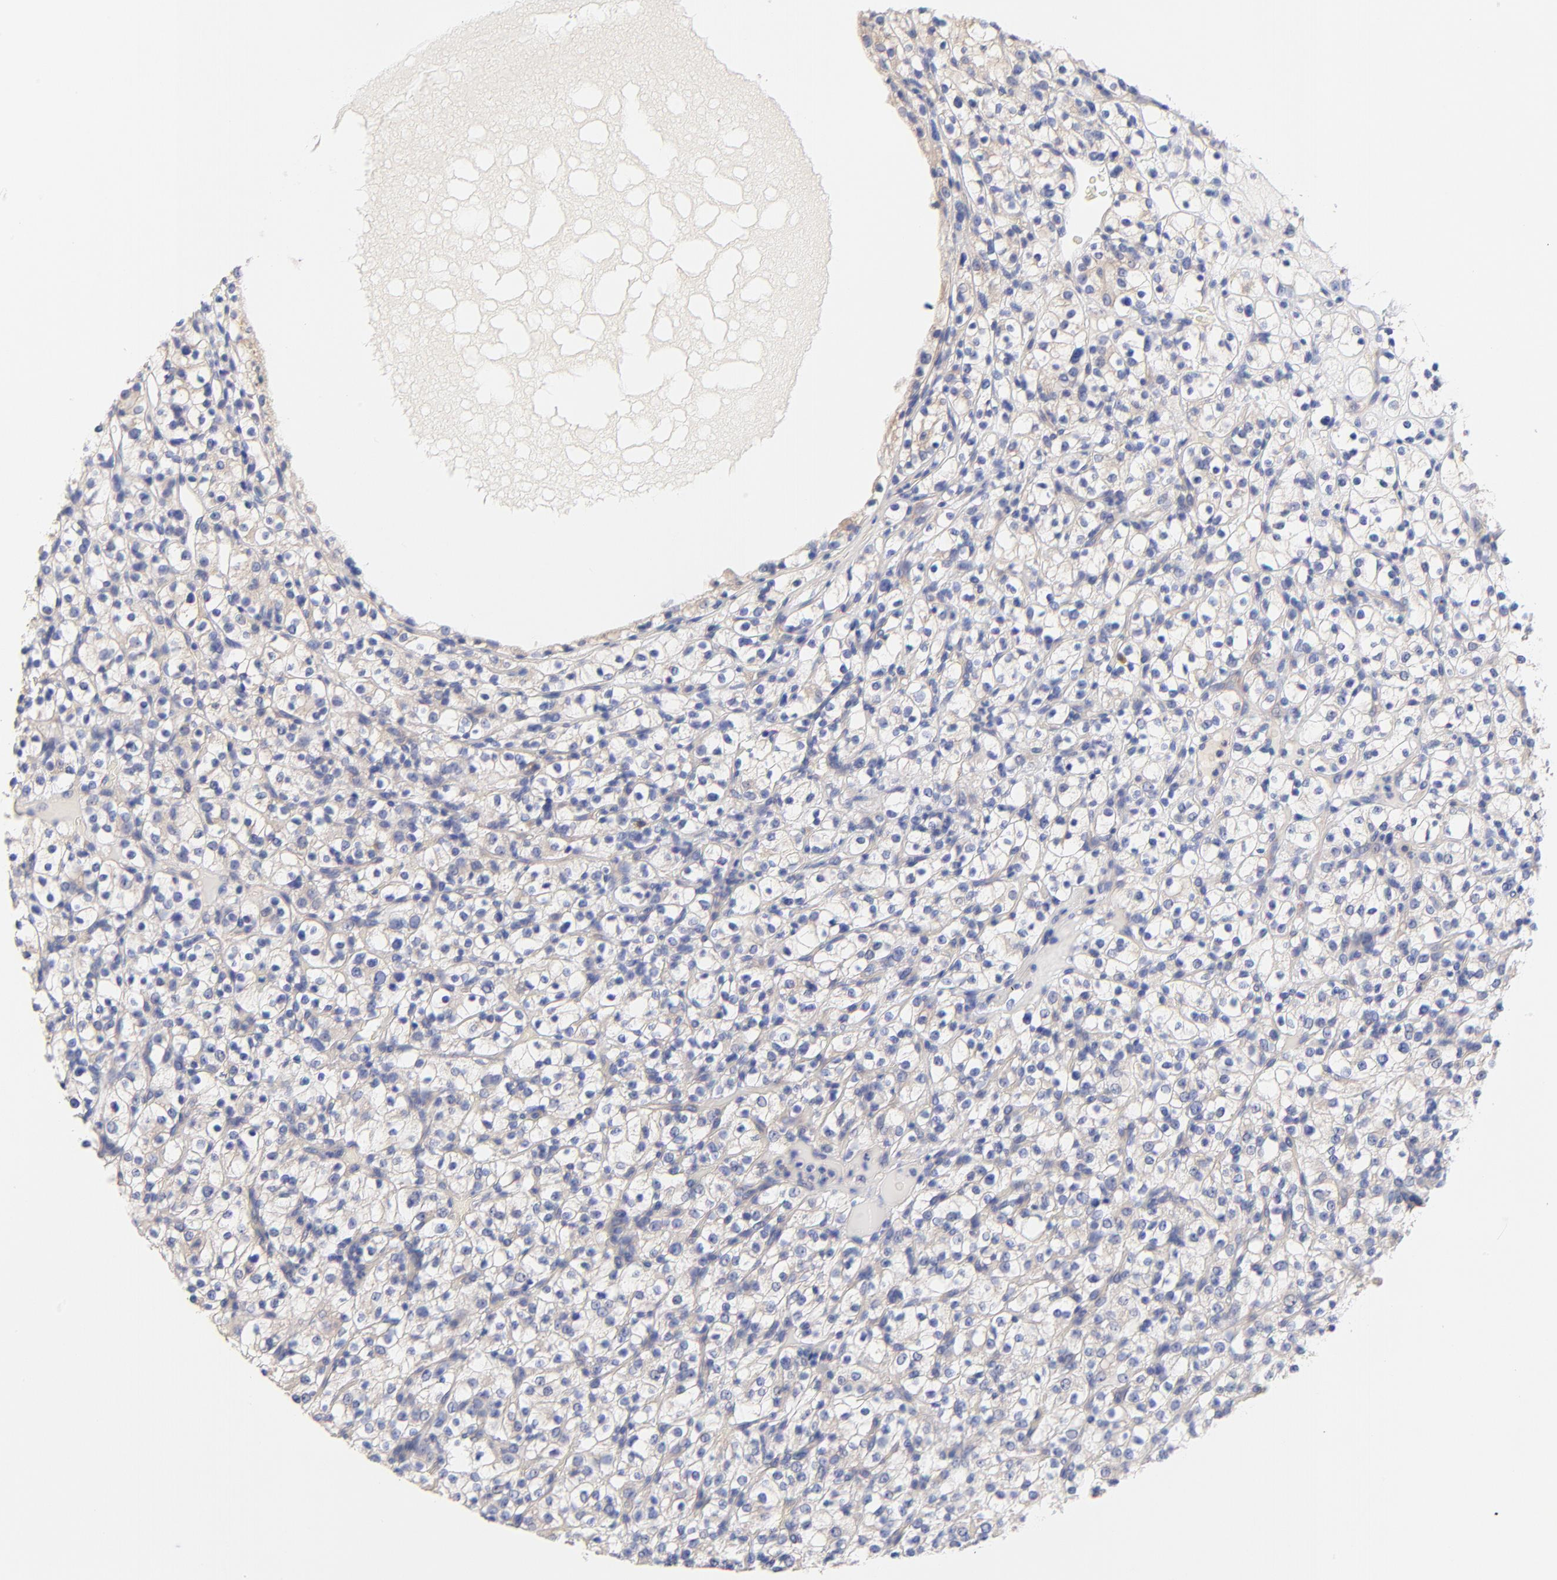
{"staining": {"intensity": "negative", "quantity": "none", "location": "none"}, "tissue": "renal cancer", "cell_type": "Tumor cells", "image_type": "cancer", "snomed": [{"axis": "morphology", "description": "Normal tissue, NOS"}, {"axis": "morphology", "description": "Adenocarcinoma, NOS"}, {"axis": "topography", "description": "Kidney"}], "caption": "An image of human adenocarcinoma (renal) is negative for staining in tumor cells. The staining is performed using DAB (3,3'-diaminobenzidine) brown chromogen with nuclei counter-stained in using hematoxylin.", "gene": "TNFRSF13C", "patient": {"sex": "female", "age": 72}}